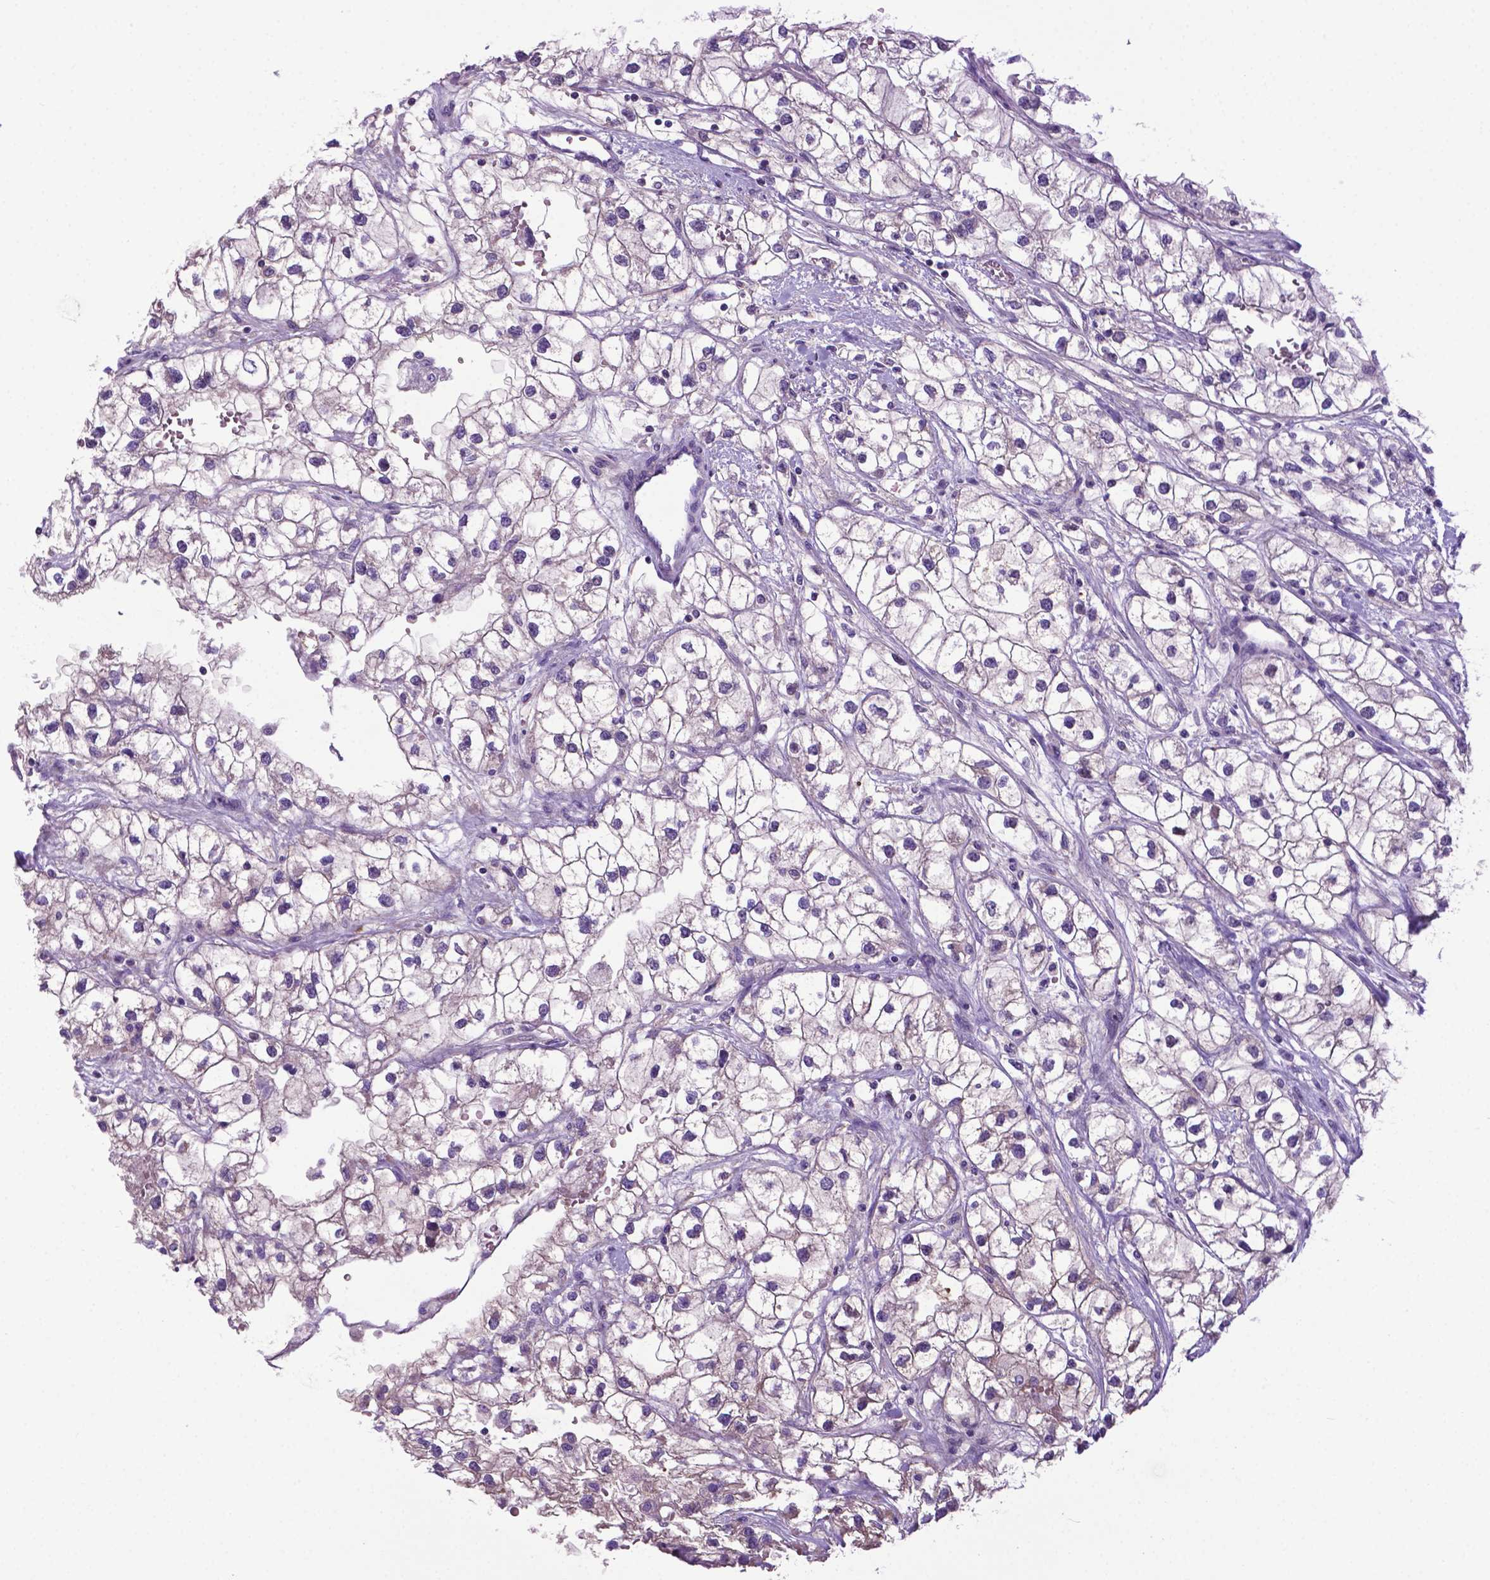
{"staining": {"intensity": "negative", "quantity": "none", "location": "none"}, "tissue": "renal cancer", "cell_type": "Tumor cells", "image_type": "cancer", "snomed": [{"axis": "morphology", "description": "Adenocarcinoma, NOS"}, {"axis": "topography", "description": "Kidney"}], "caption": "Protein analysis of renal cancer demonstrates no significant staining in tumor cells.", "gene": "ADRA2B", "patient": {"sex": "male", "age": 59}}